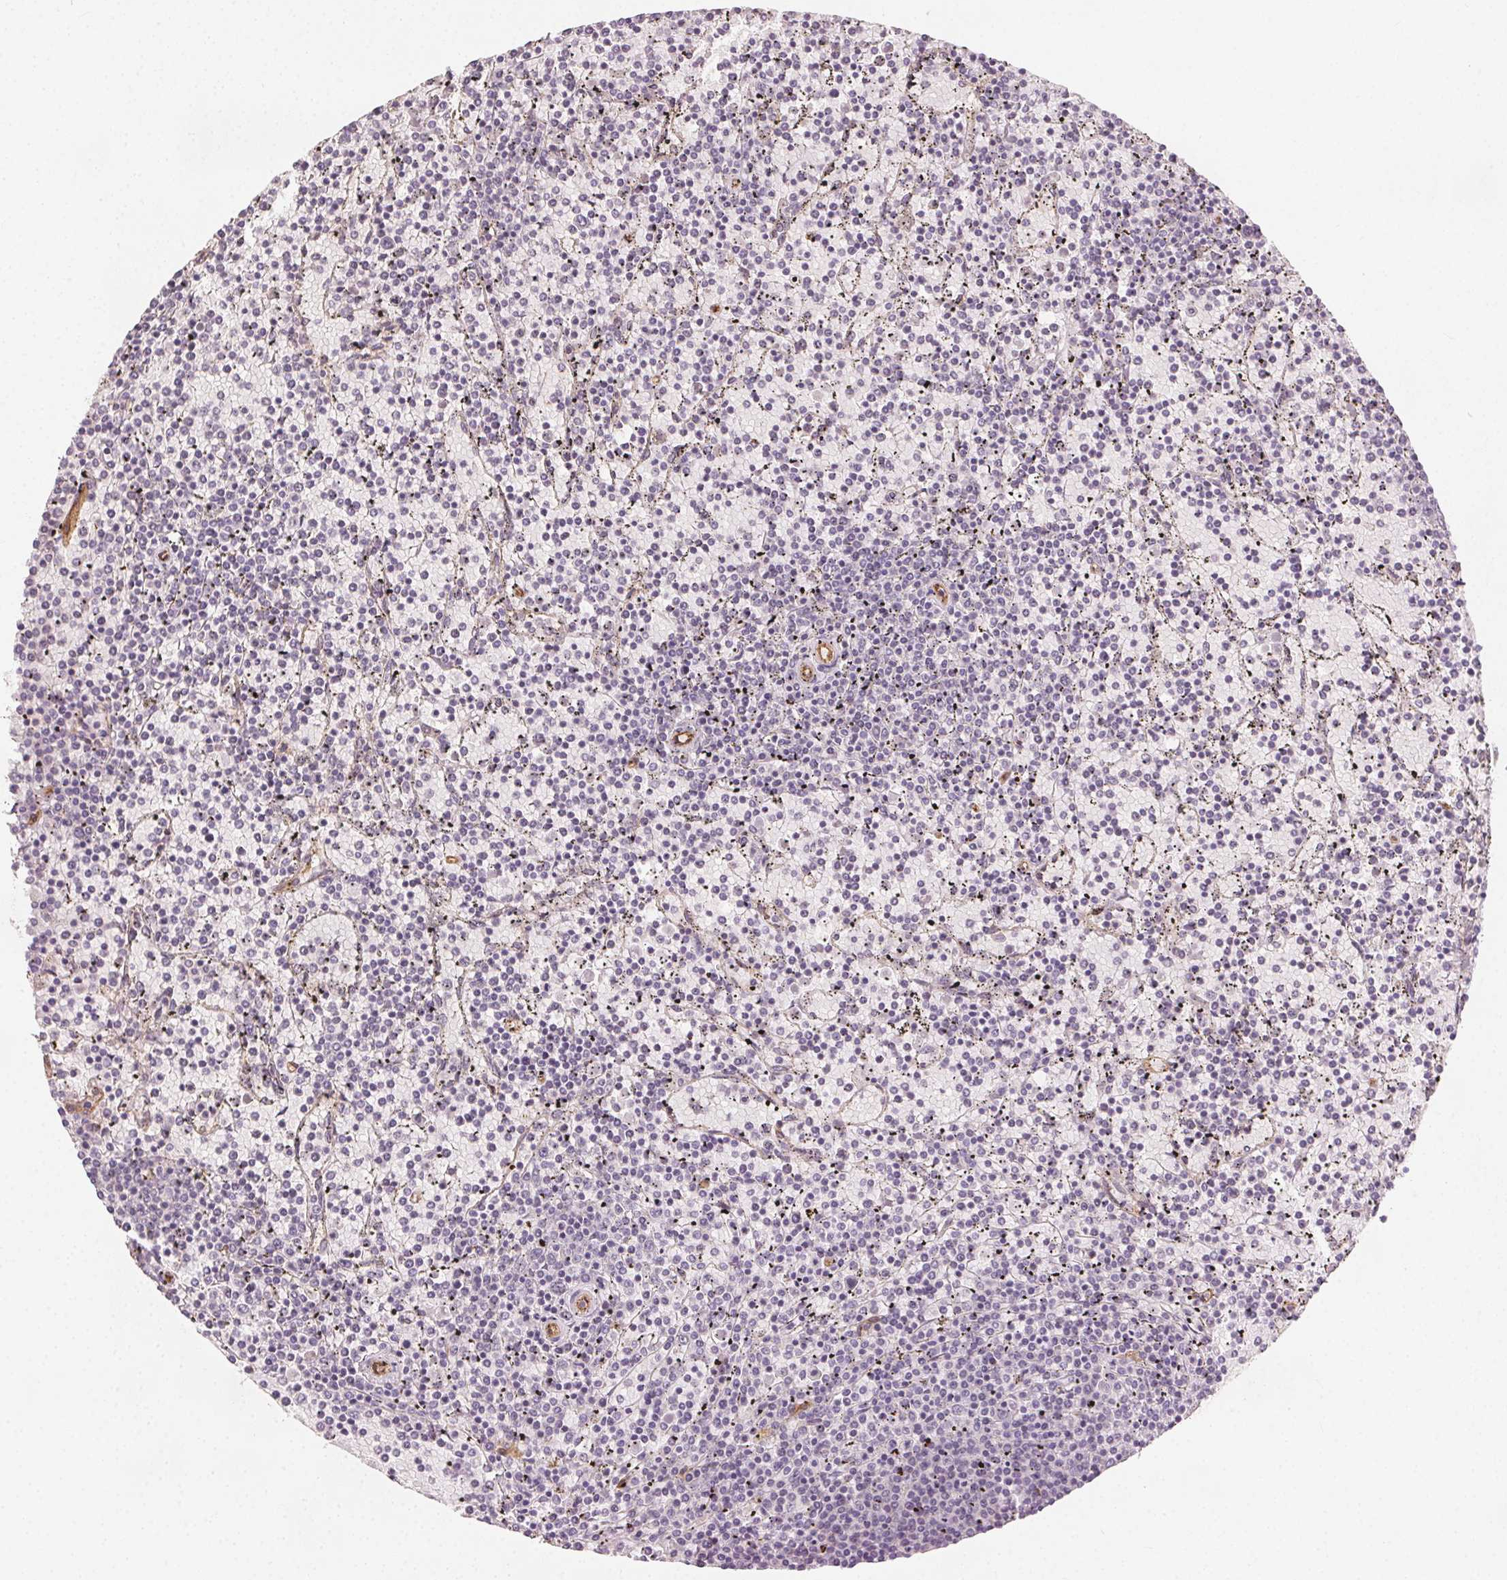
{"staining": {"intensity": "negative", "quantity": "none", "location": "none"}, "tissue": "lymphoma", "cell_type": "Tumor cells", "image_type": "cancer", "snomed": [{"axis": "morphology", "description": "Malignant lymphoma, non-Hodgkin's type, Low grade"}, {"axis": "topography", "description": "Spleen"}], "caption": "Protein analysis of lymphoma reveals no significant positivity in tumor cells.", "gene": "PODXL", "patient": {"sex": "female", "age": 77}}